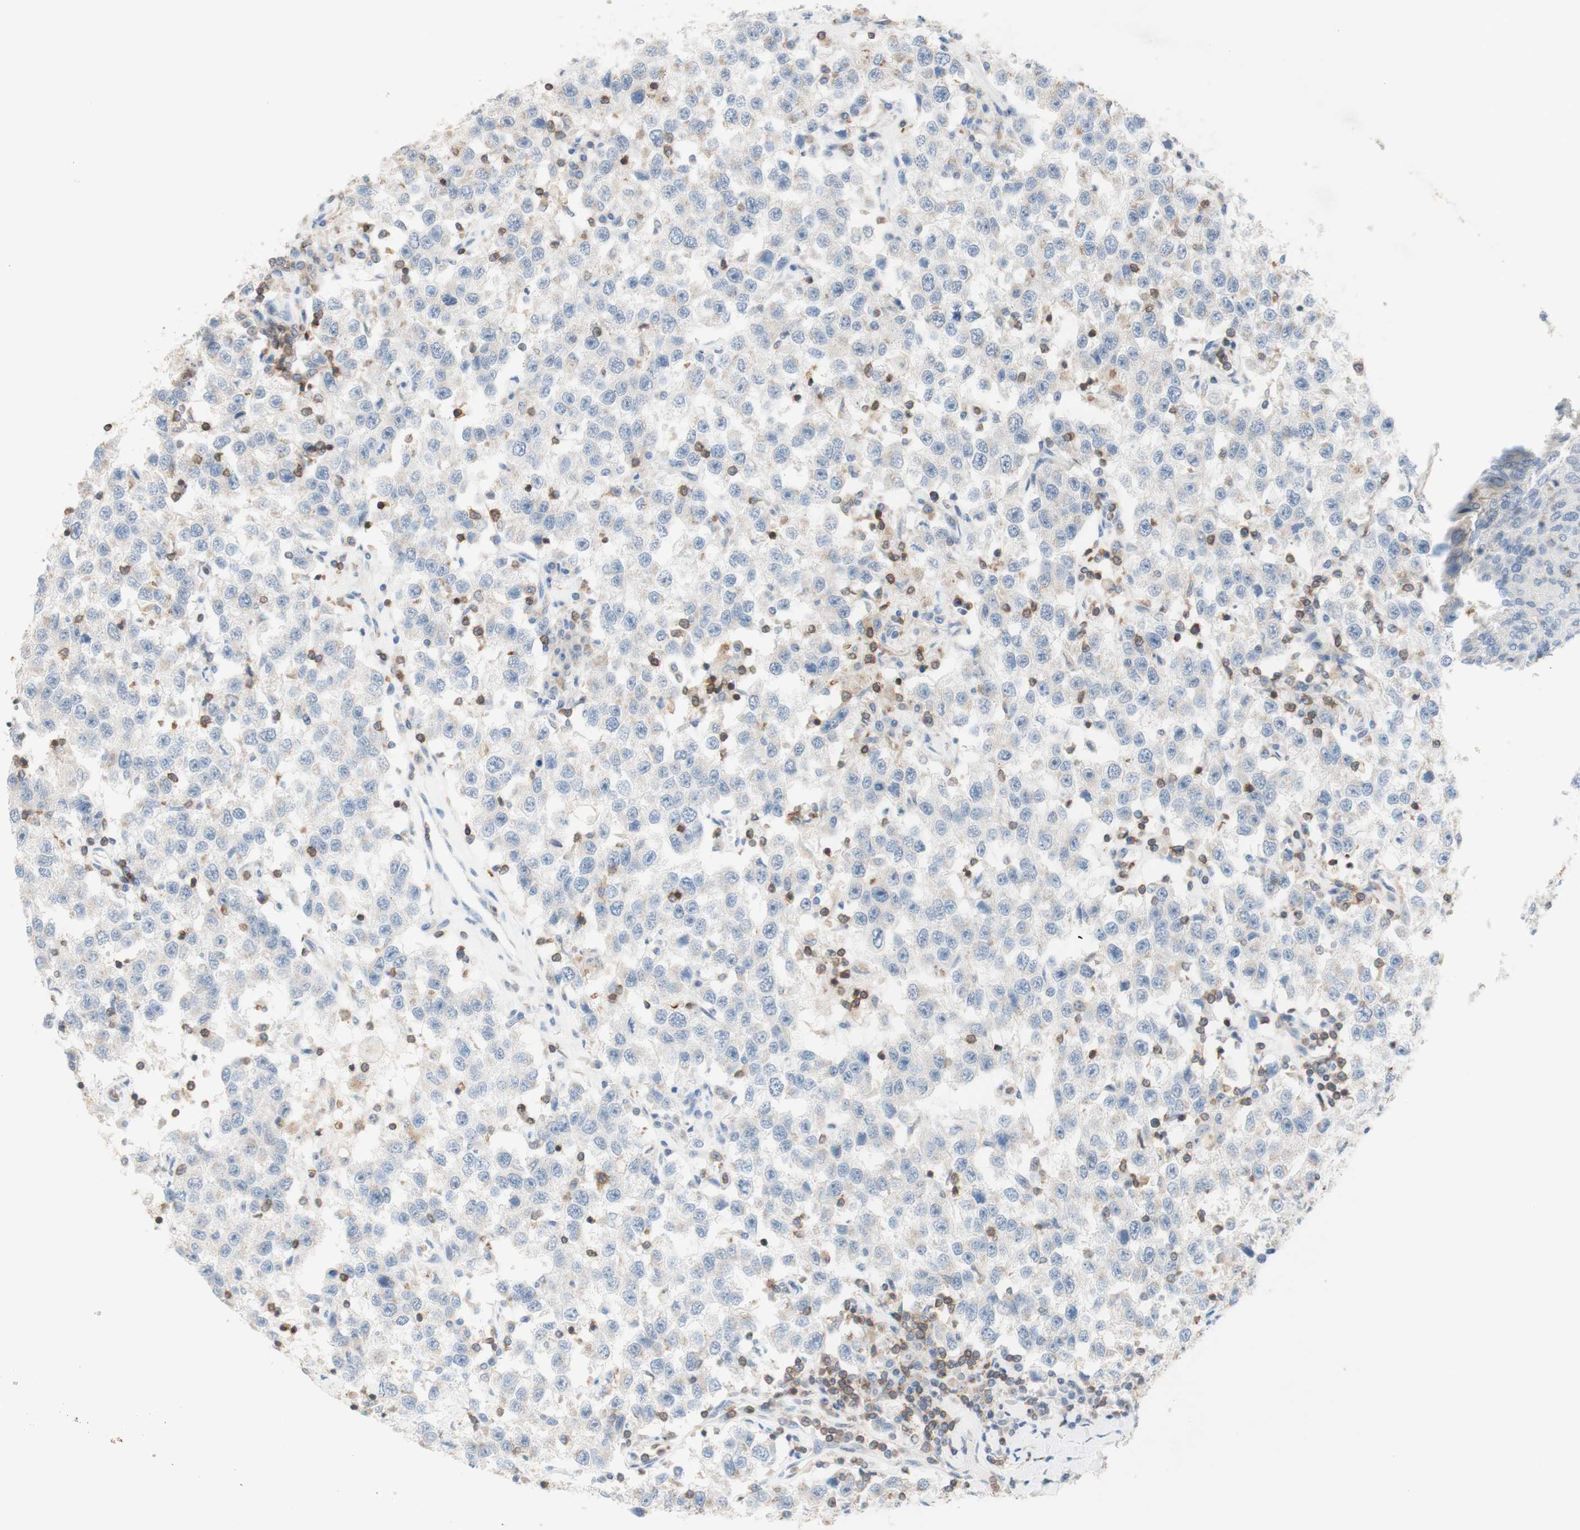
{"staining": {"intensity": "negative", "quantity": "none", "location": "none"}, "tissue": "testis cancer", "cell_type": "Tumor cells", "image_type": "cancer", "snomed": [{"axis": "morphology", "description": "Seminoma, NOS"}, {"axis": "topography", "description": "Testis"}], "caption": "Immunohistochemistry (IHC) of human testis seminoma demonstrates no expression in tumor cells.", "gene": "SPINK6", "patient": {"sex": "male", "age": 41}}